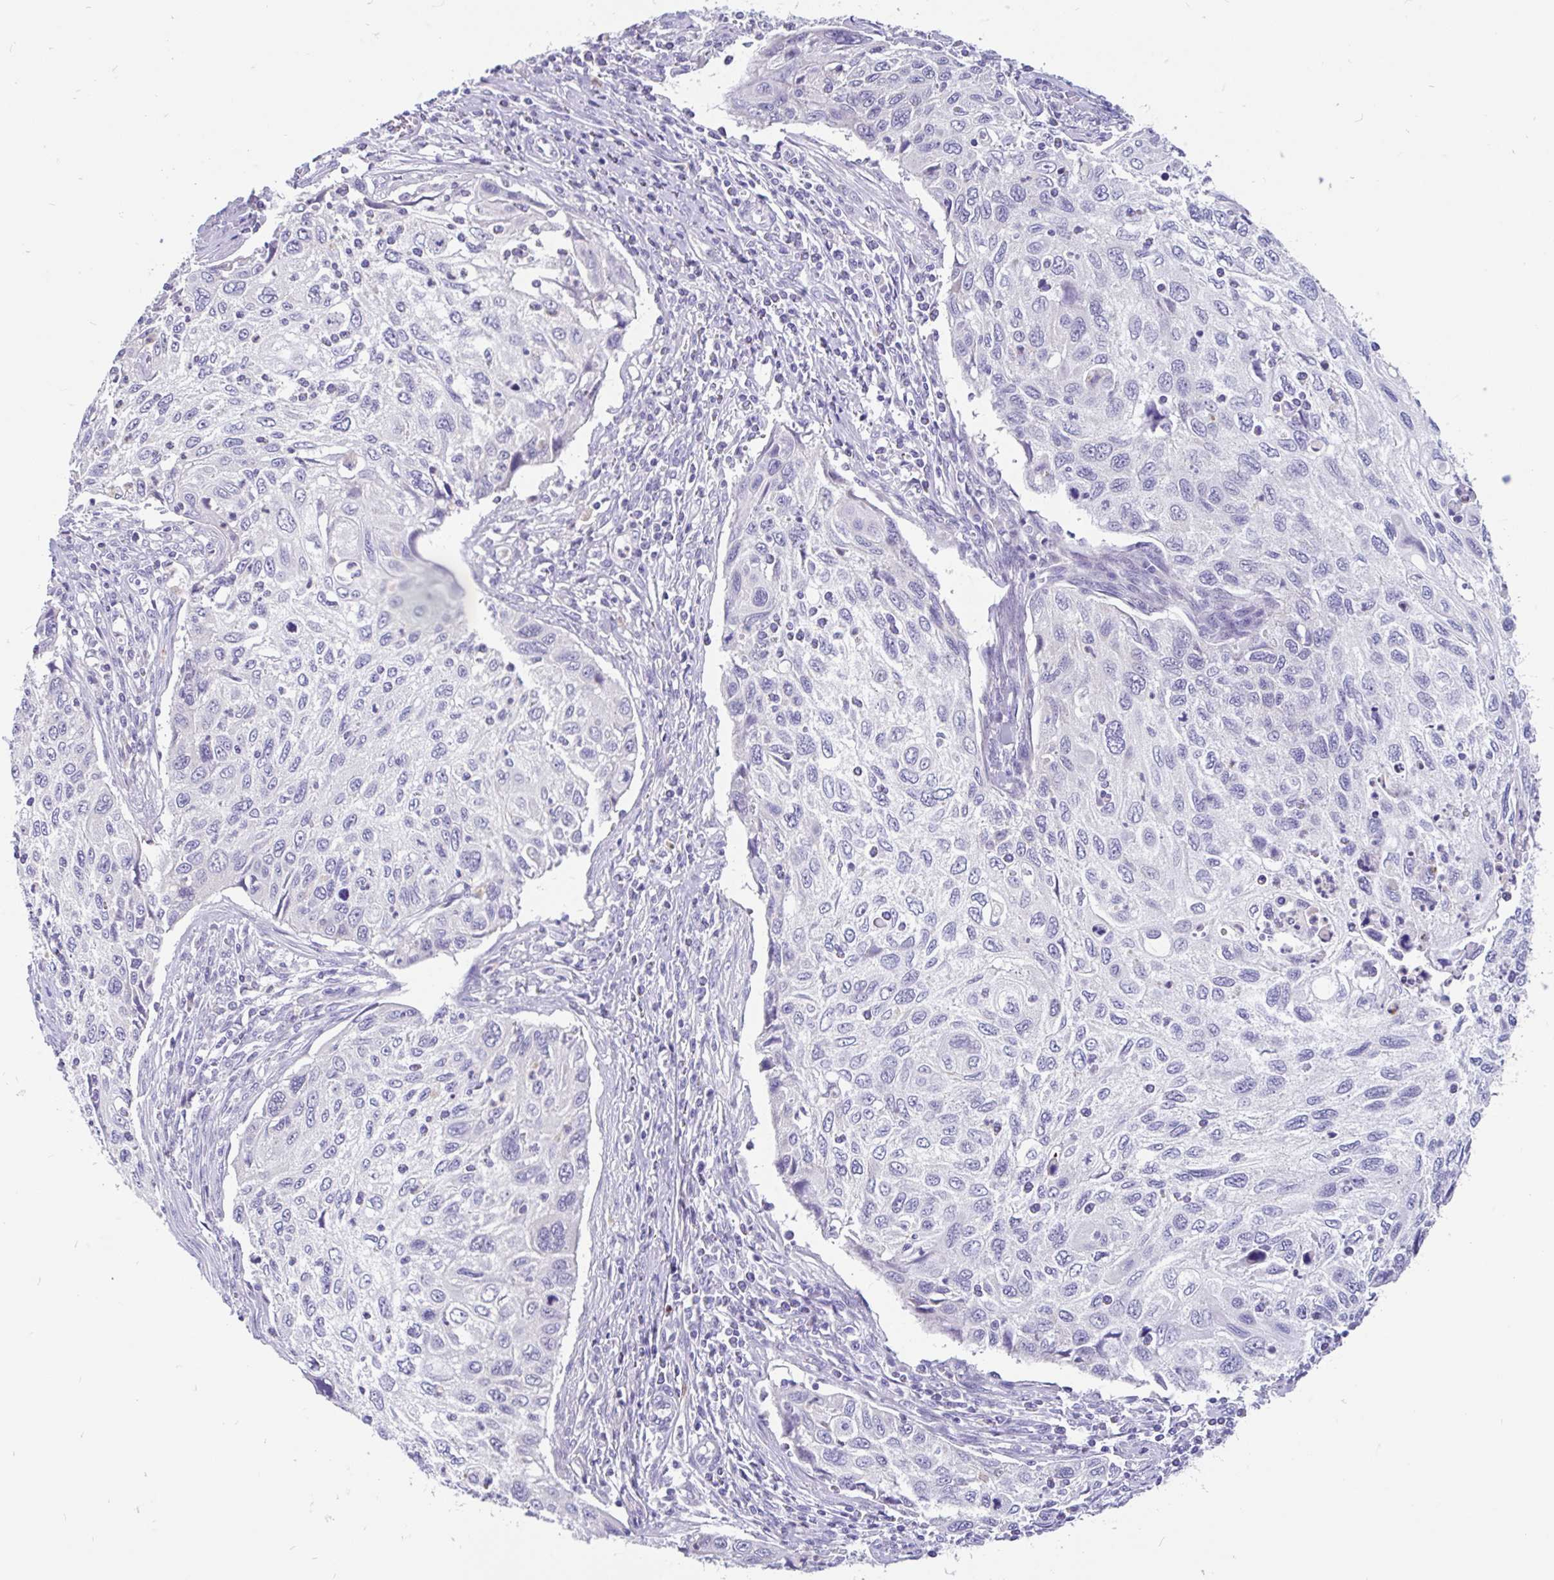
{"staining": {"intensity": "negative", "quantity": "none", "location": "none"}, "tissue": "cervical cancer", "cell_type": "Tumor cells", "image_type": "cancer", "snomed": [{"axis": "morphology", "description": "Squamous cell carcinoma, NOS"}, {"axis": "topography", "description": "Cervix"}], "caption": "Immunohistochemistry of human cervical cancer exhibits no expression in tumor cells.", "gene": "KIAA2013", "patient": {"sex": "female", "age": 70}}